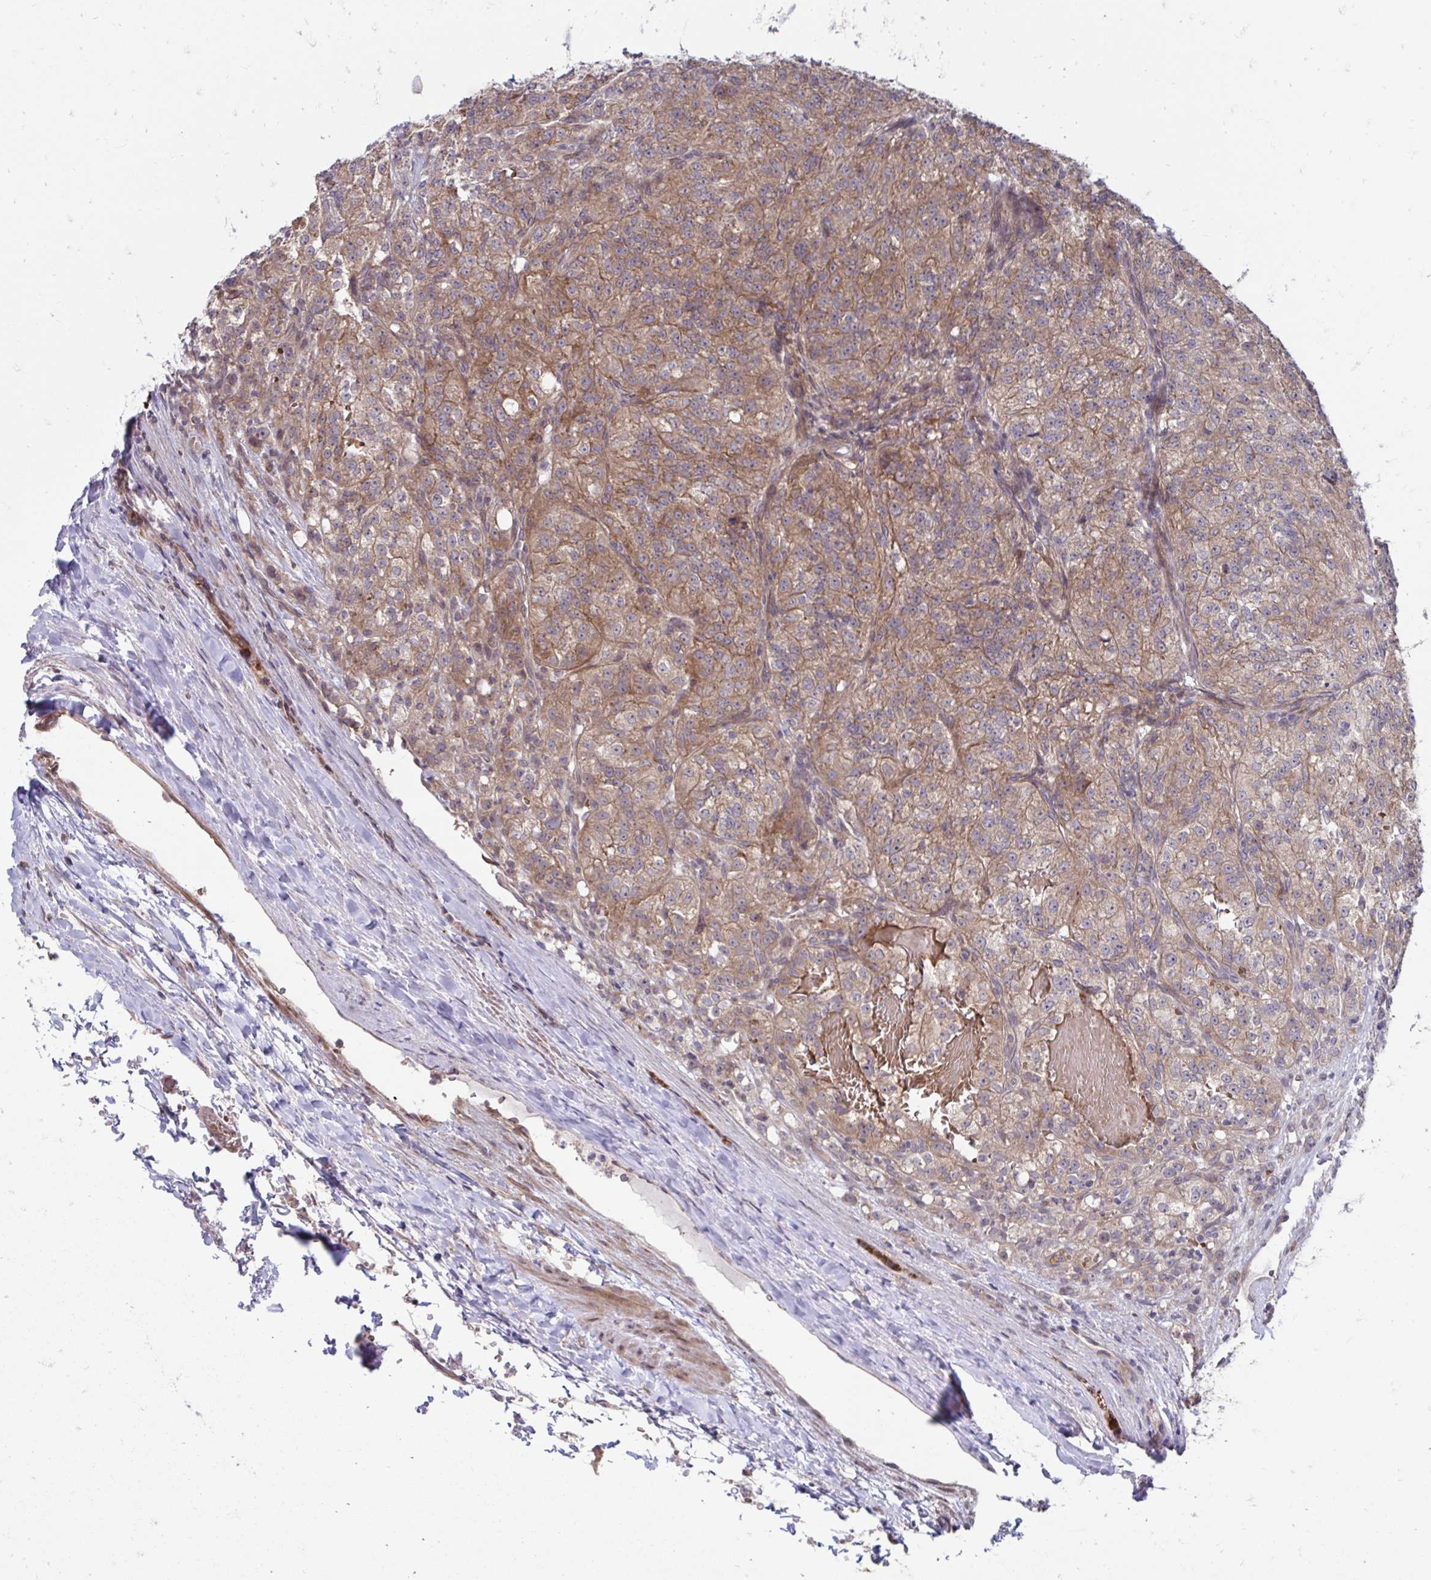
{"staining": {"intensity": "moderate", "quantity": ">75%", "location": "cytoplasmic/membranous"}, "tissue": "renal cancer", "cell_type": "Tumor cells", "image_type": "cancer", "snomed": [{"axis": "morphology", "description": "Adenocarcinoma, NOS"}, {"axis": "topography", "description": "Kidney"}], "caption": "Renal adenocarcinoma stained with immunohistochemistry displays moderate cytoplasmic/membranous expression in about >75% of tumor cells.", "gene": "ITPR2", "patient": {"sex": "female", "age": 63}}